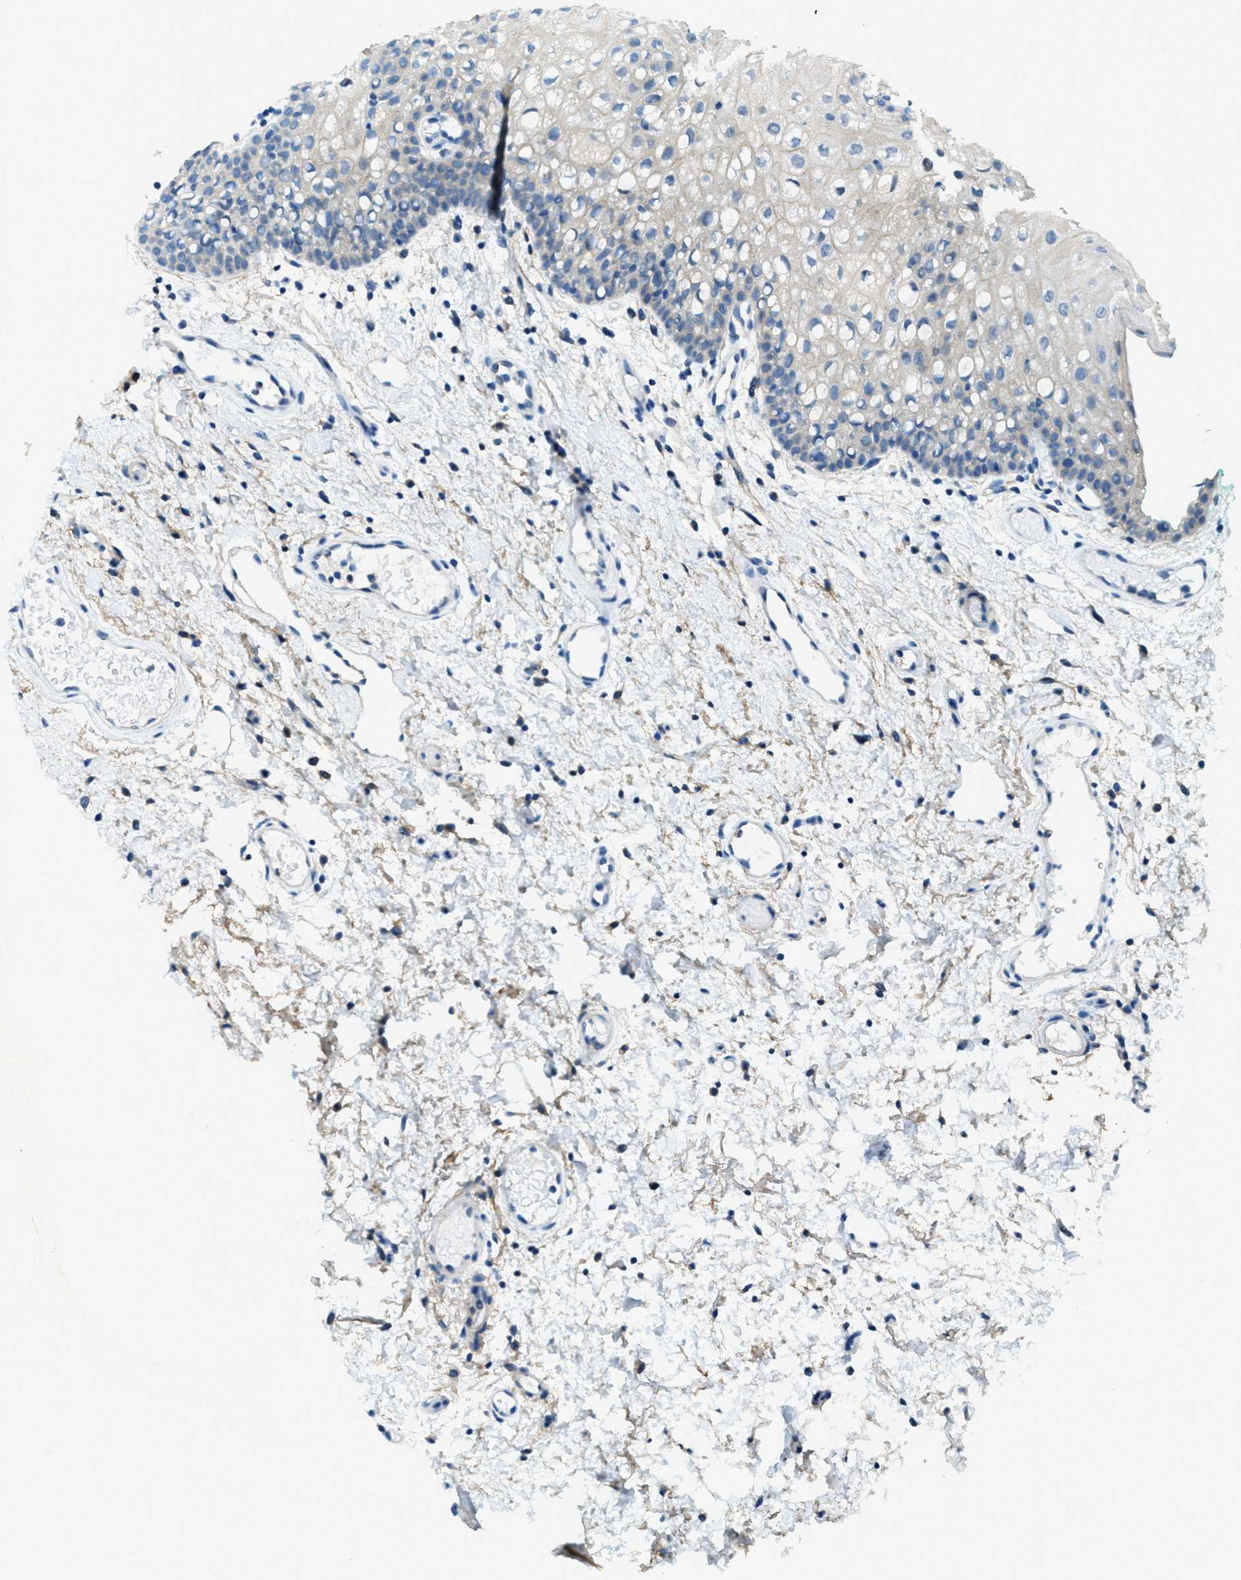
{"staining": {"intensity": "weak", "quantity": "25%-75%", "location": "cytoplasmic/membranous"}, "tissue": "oral mucosa", "cell_type": "Squamous epithelial cells", "image_type": "normal", "snomed": [{"axis": "morphology", "description": "Normal tissue, NOS"}, {"axis": "morphology", "description": "Squamous cell carcinoma, NOS"}, {"axis": "topography", "description": "Oral tissue"}, {"axis": "topography", "description": "Salivary gland"}, {"axis": "topography", "description": "Head-Neck"}], "caption": "Oral mucosa stained with immunohistochemistry reveals weak cytoplasmic/membranous staining in about 25%-75% of squamous epithelial cells. The protein is stained brown, and the nuclei are stained in blue (DAB IHC with brightfield microscopy, high magnification).", "gene": "SNX14", "patient": {"sex": "female", "age": 62}}